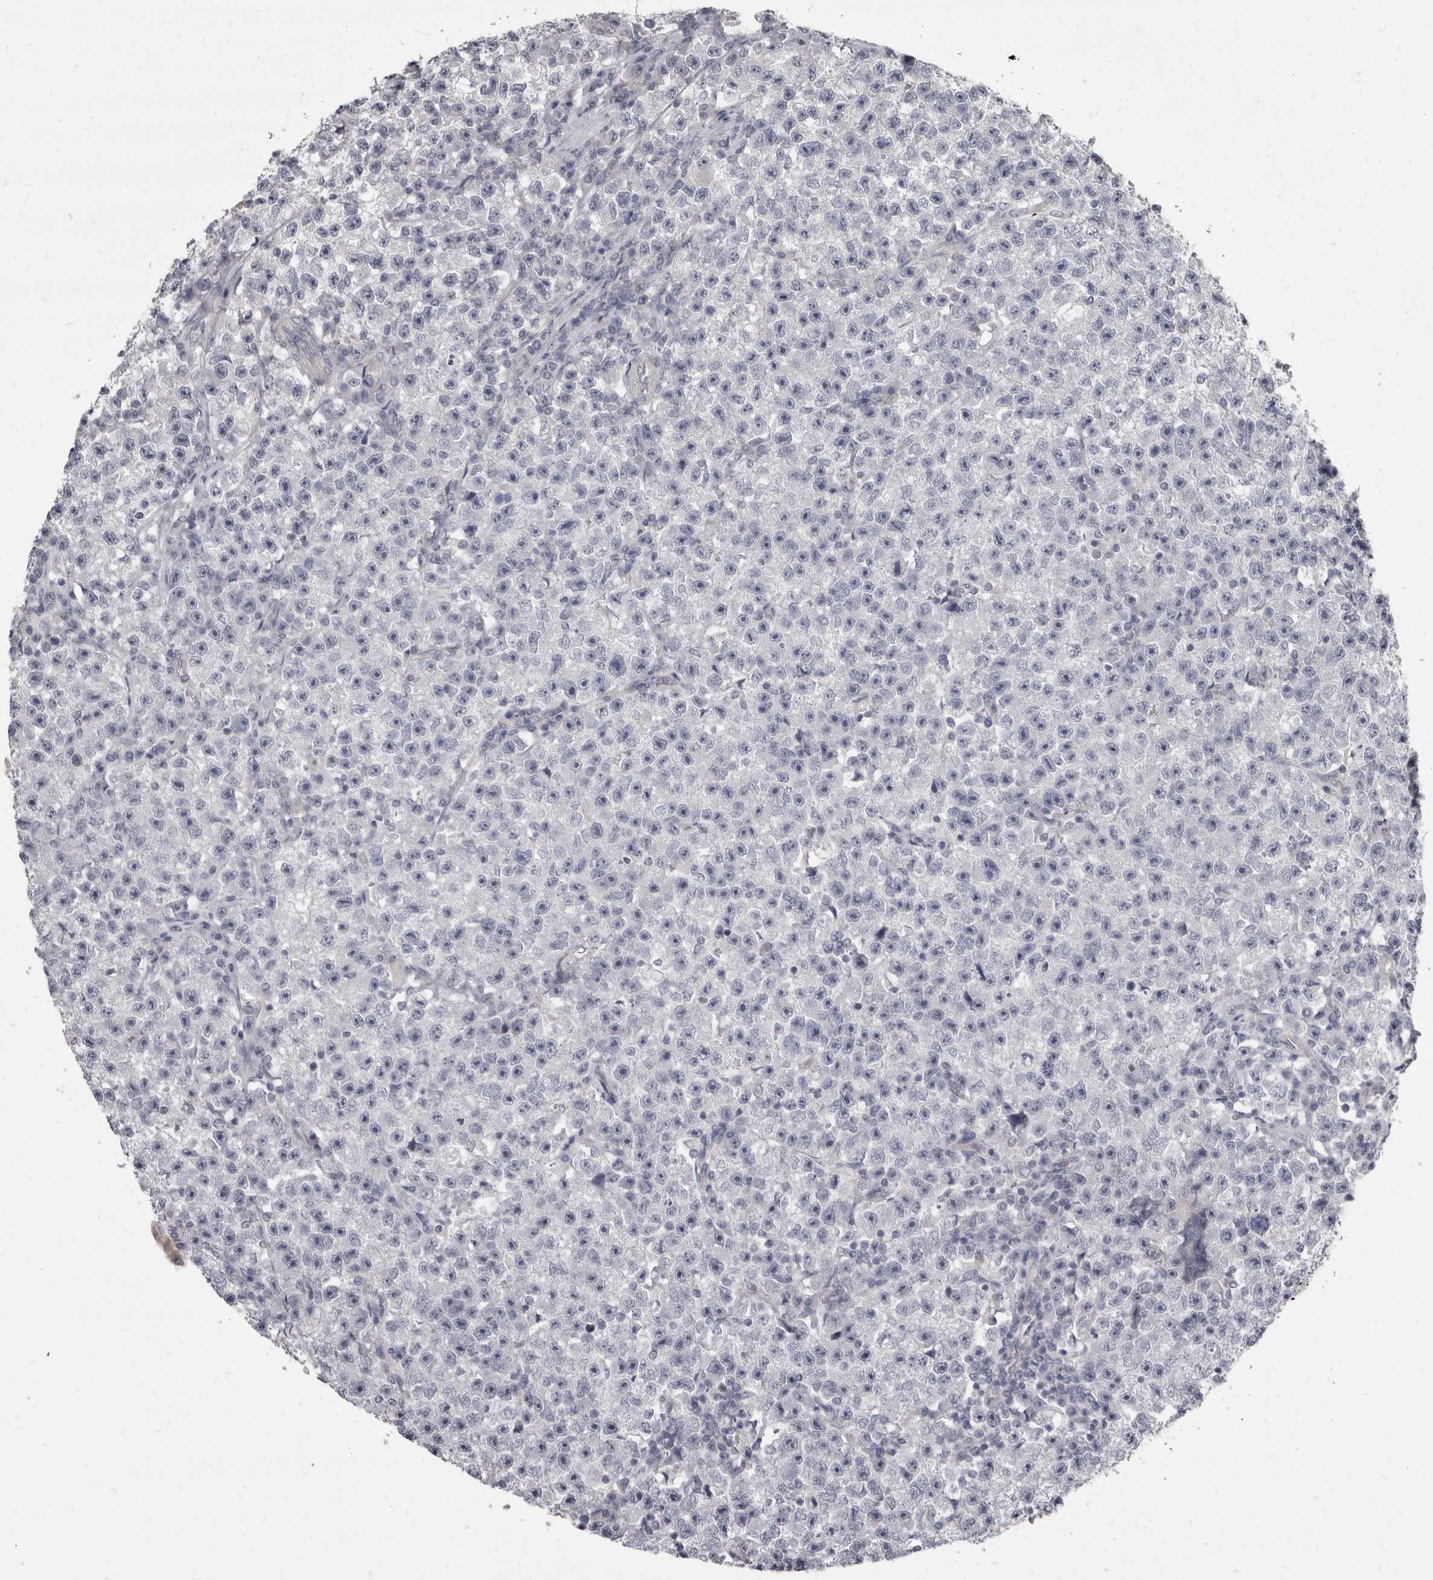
{"staining": {"intensity": "negative", "quantity": "none", "location": "none"}, "tissue": "testis cancer", "cell_type": "Tumor cells", "image_type": "cancer", "snomed": [{"axis": "morphology", "description": "Seminoma, NOS"}, {"axis": "topography", "description": "Testis"}], "caption": "High power microscopy photomicrograph of an IHC photomicrograph of seminoma (testis), revealing no significant positivity in tumor cells. (Brightfield microscopy of DAB (3,3'-diaminobenzidine) IHC at high magnification).", "gene": "GSK3B", "patient": {"sex": "male", "age": 22}}